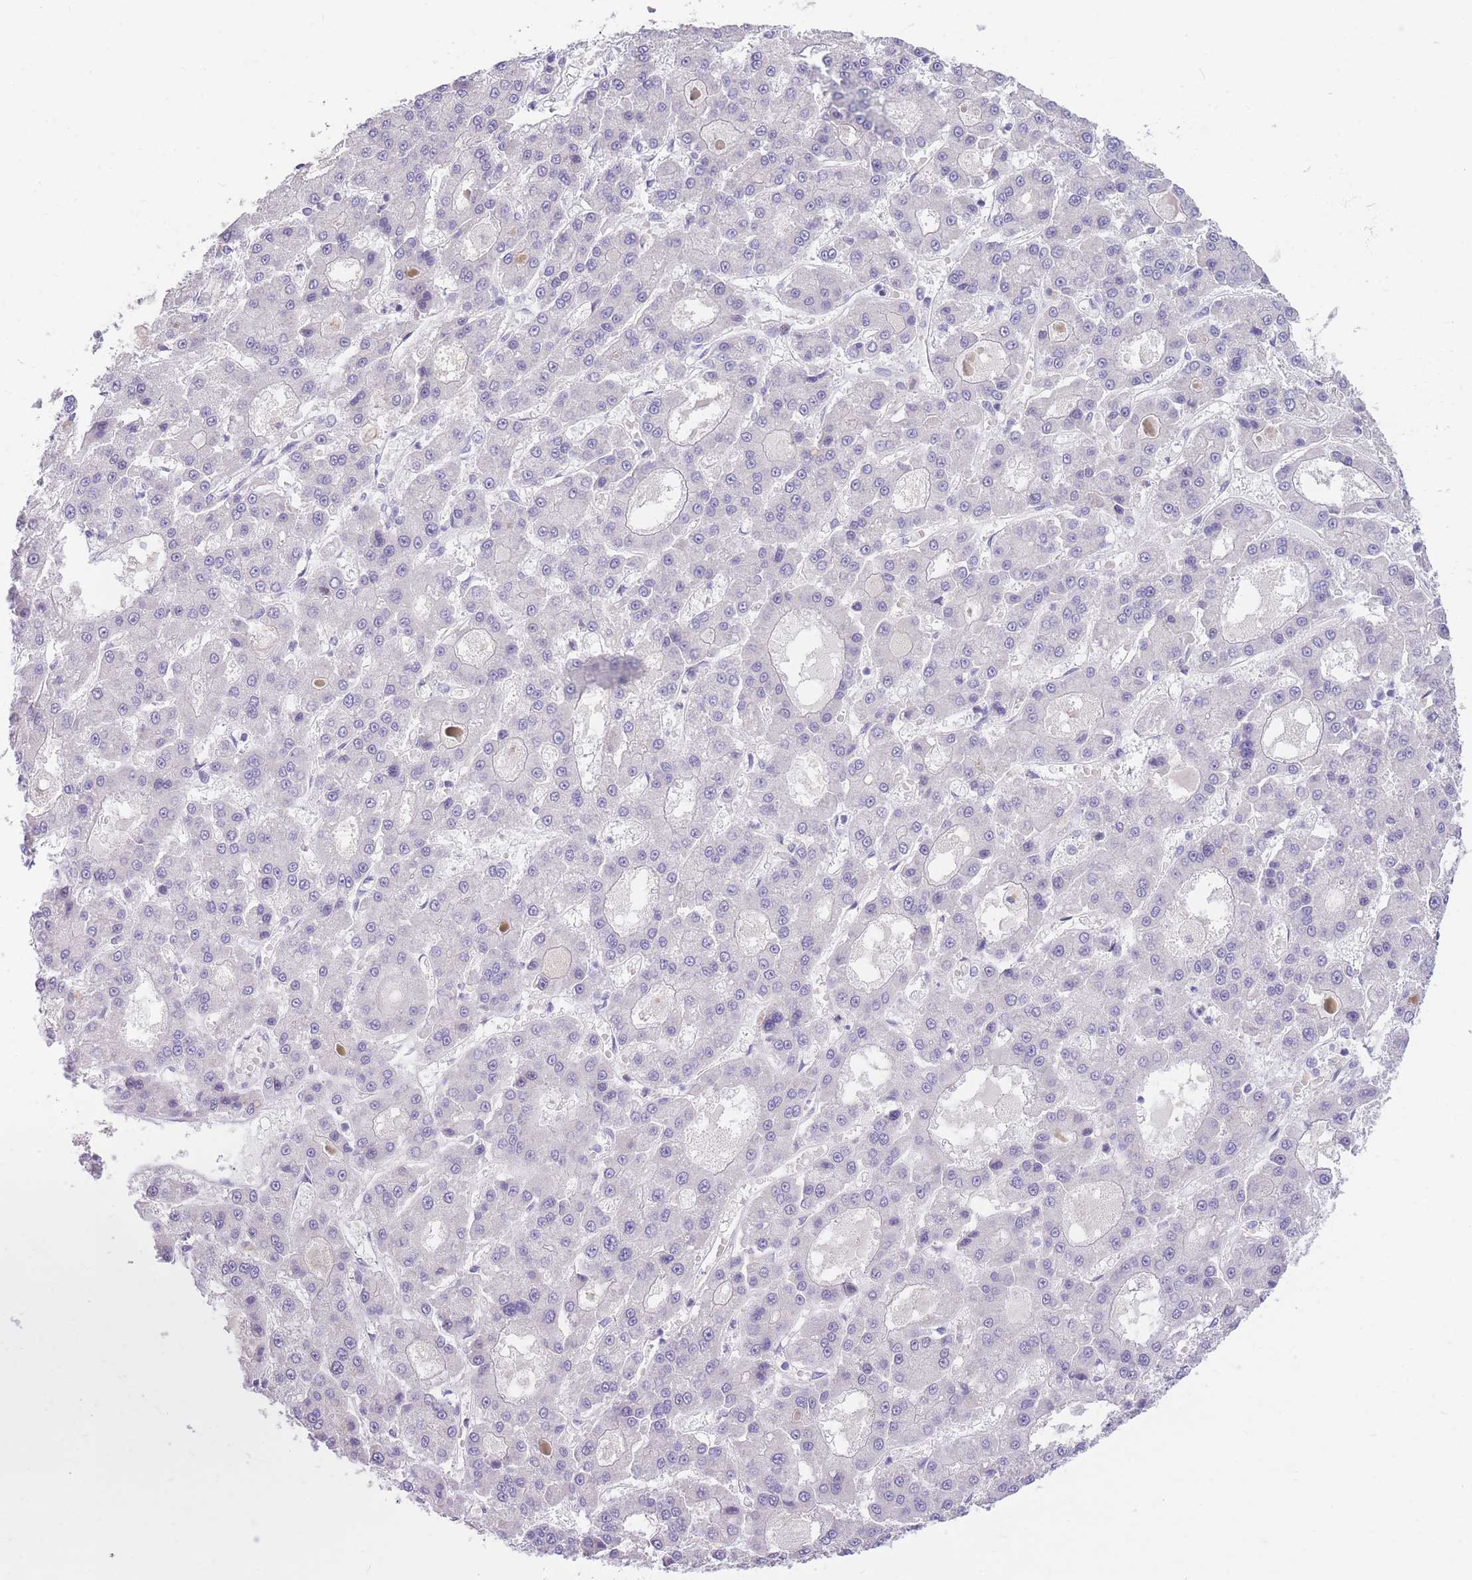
{"staining": {"intensity": "negative", "quantity": "none", "location": "none"}, "tissue": "liver cancer", "cell_type": "Tumor cells", "image_type": "cancer", "snomed": [{"axis": "morphology", "description": "Carcinoma, Hepatocellular, NOS"}, {"axis": "topography", "description": "Liver"}], "caption": "Immunohistochemistry (IHC) of human hepatocellular carcinoma (liver) demonstrates no expression in tumor cells.", "gene": "SHCBP1", "patient": {"sex": "male", "age": 70}}